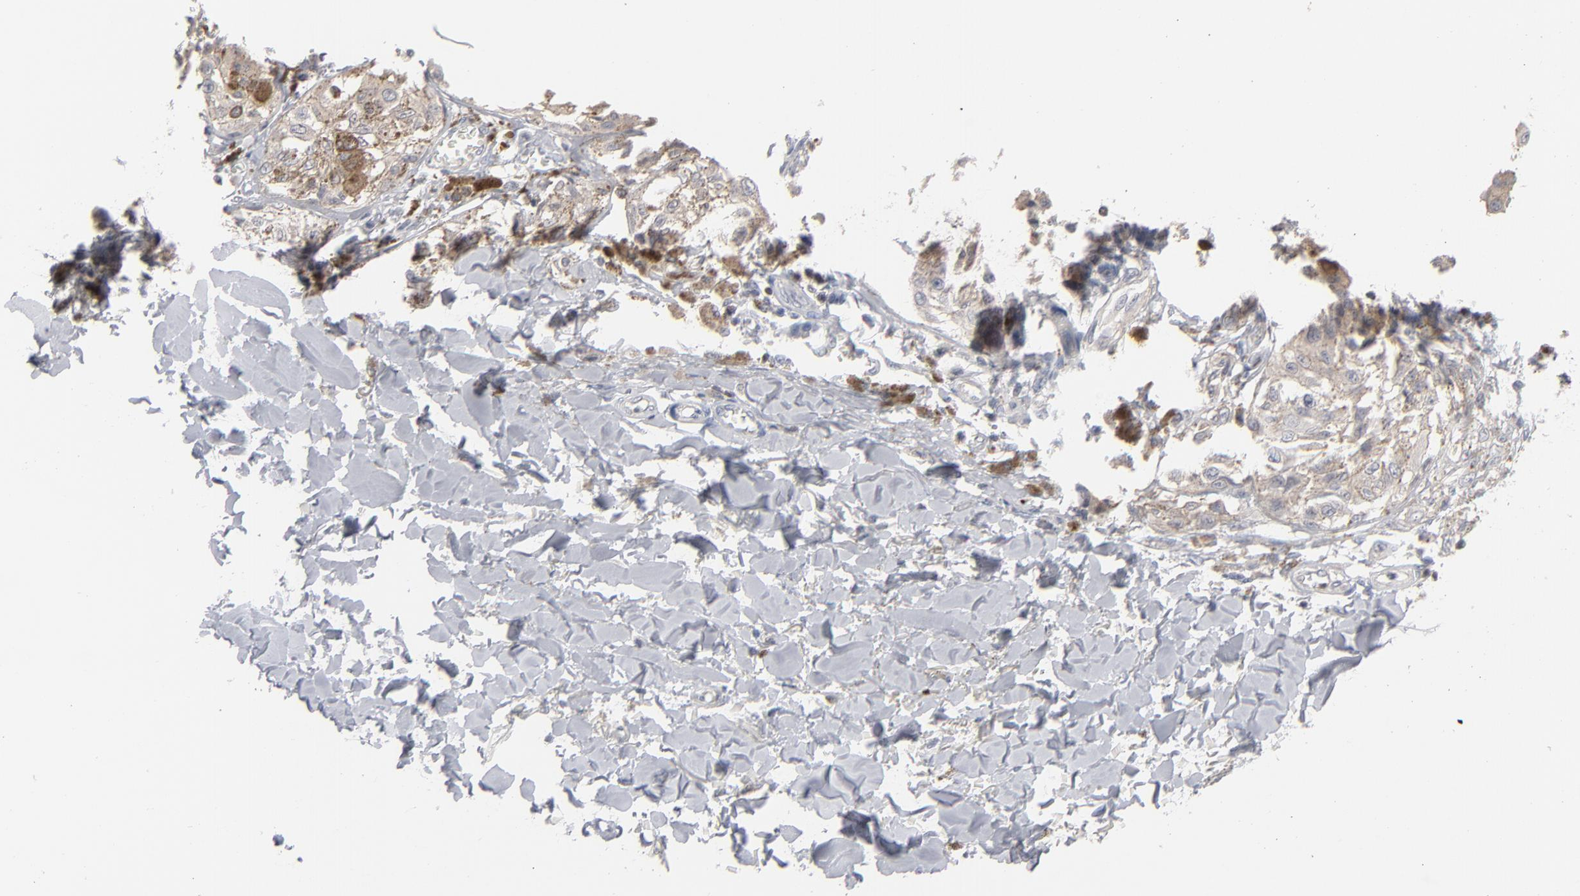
{"staining": {"intensity": "weak", "quantity": ">75%", "location": "cytoplasmic/membranous"}, "tissue": "melanoma", "cell_type": "Tumor cells", "image_type": "cancer", "snomed": [{"axis": "morphology", "description": "Malignant melanoma, NOS"}, {"axis": "topography", "description": "Skin"}], "caption": "Protein staining of melanoma tissue shows weak cytoplasmic/membranous positivity in about >75% of tumor cells.", "gene": "STAT4", "patient": {"sex": "female", "age": 82}}